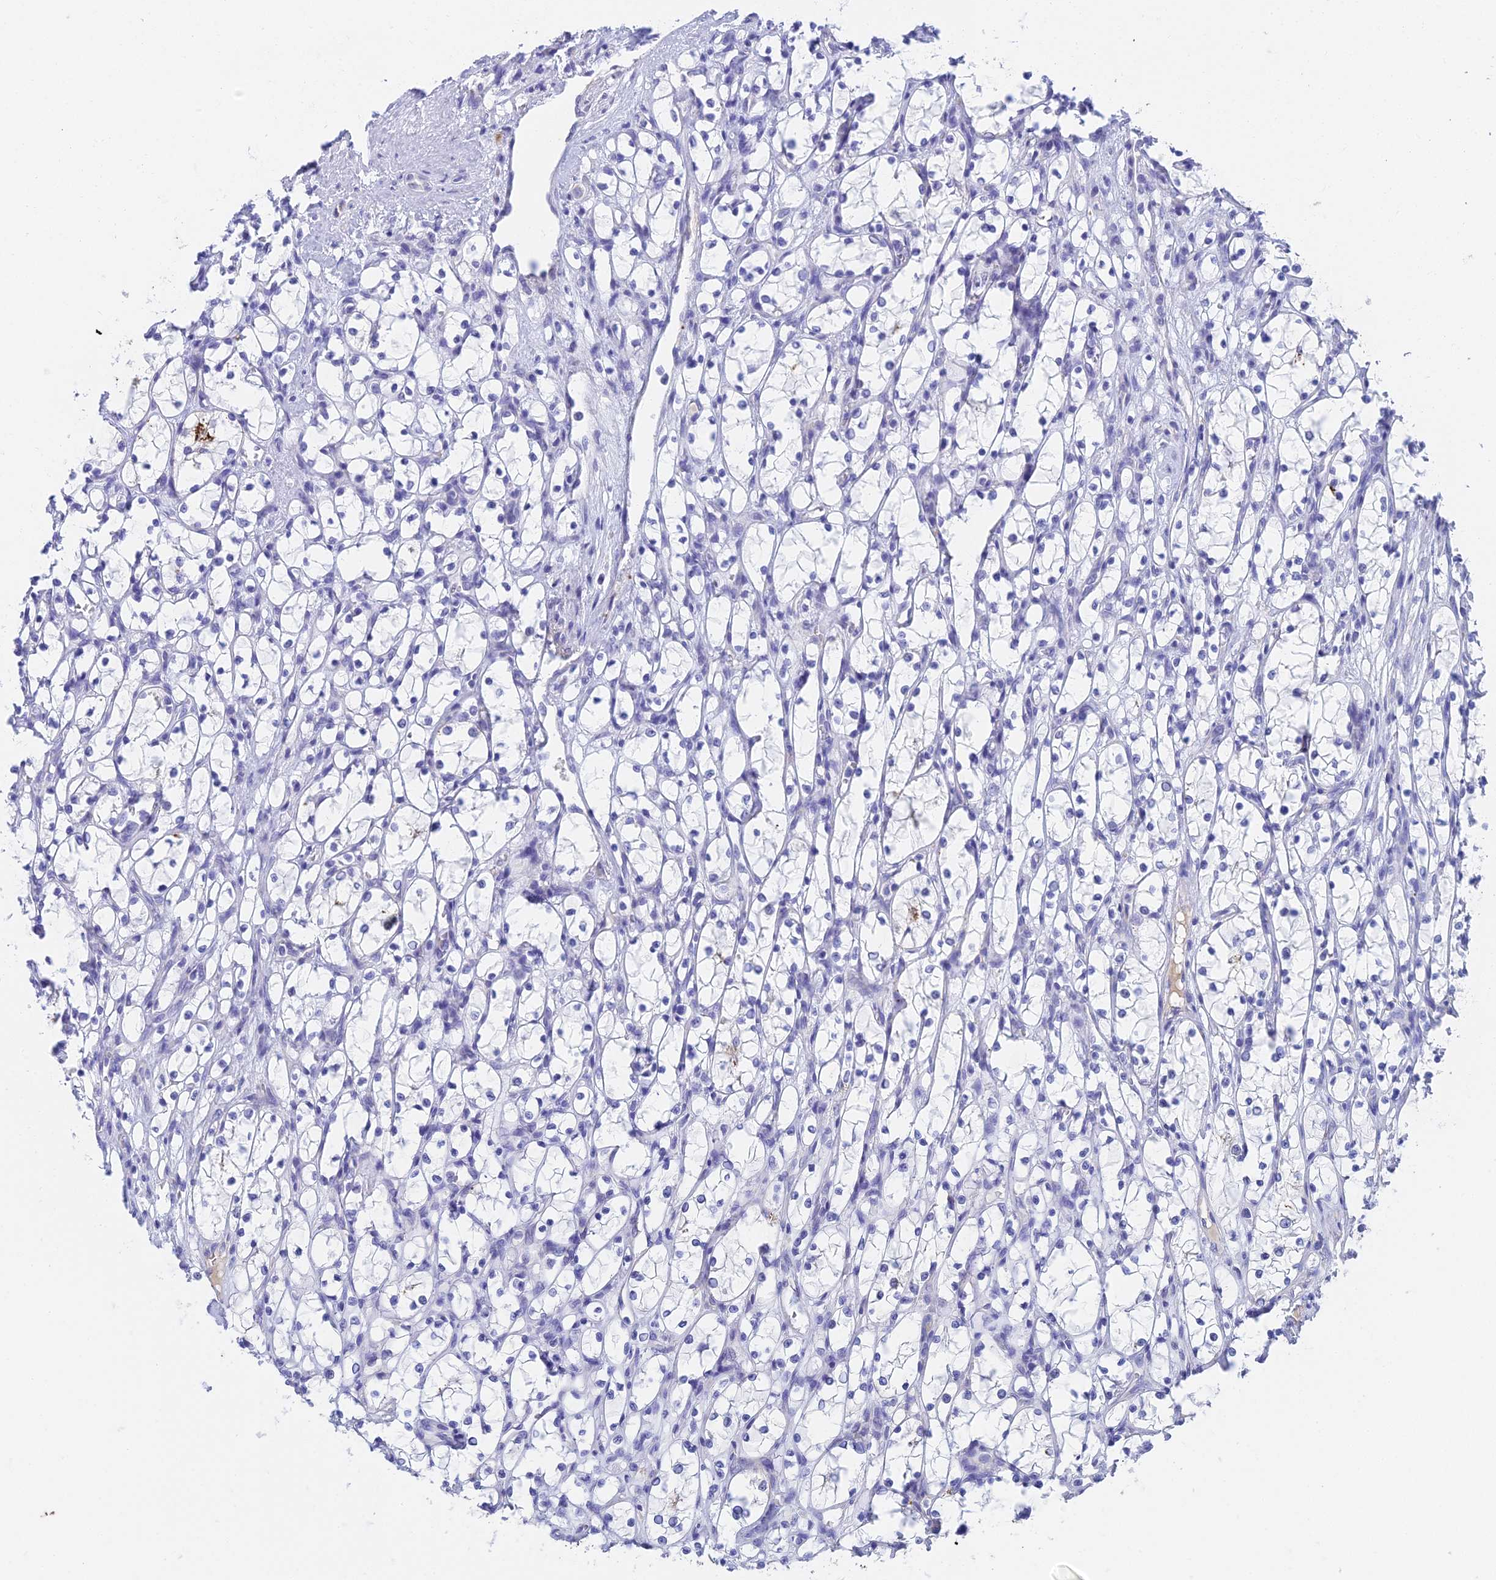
{"staining": {"intensity": "negative", "quantity": "none", "location": "none"}, "tissue": "renal cancer", "cell_type": "Tumor cells", "image_type": "cancer", "snomed": [{"axis": "morphology", "description": "Adenocarcinoma, NOS"}, {"axis": "topography", "description": "Kidney"}], "caption": "Photomicrograph shows no protein positivity in tumor cells of renal cancer tissue.", "gene": "ADAMTS13", "patient": {"sex": "female", "age": 69}}